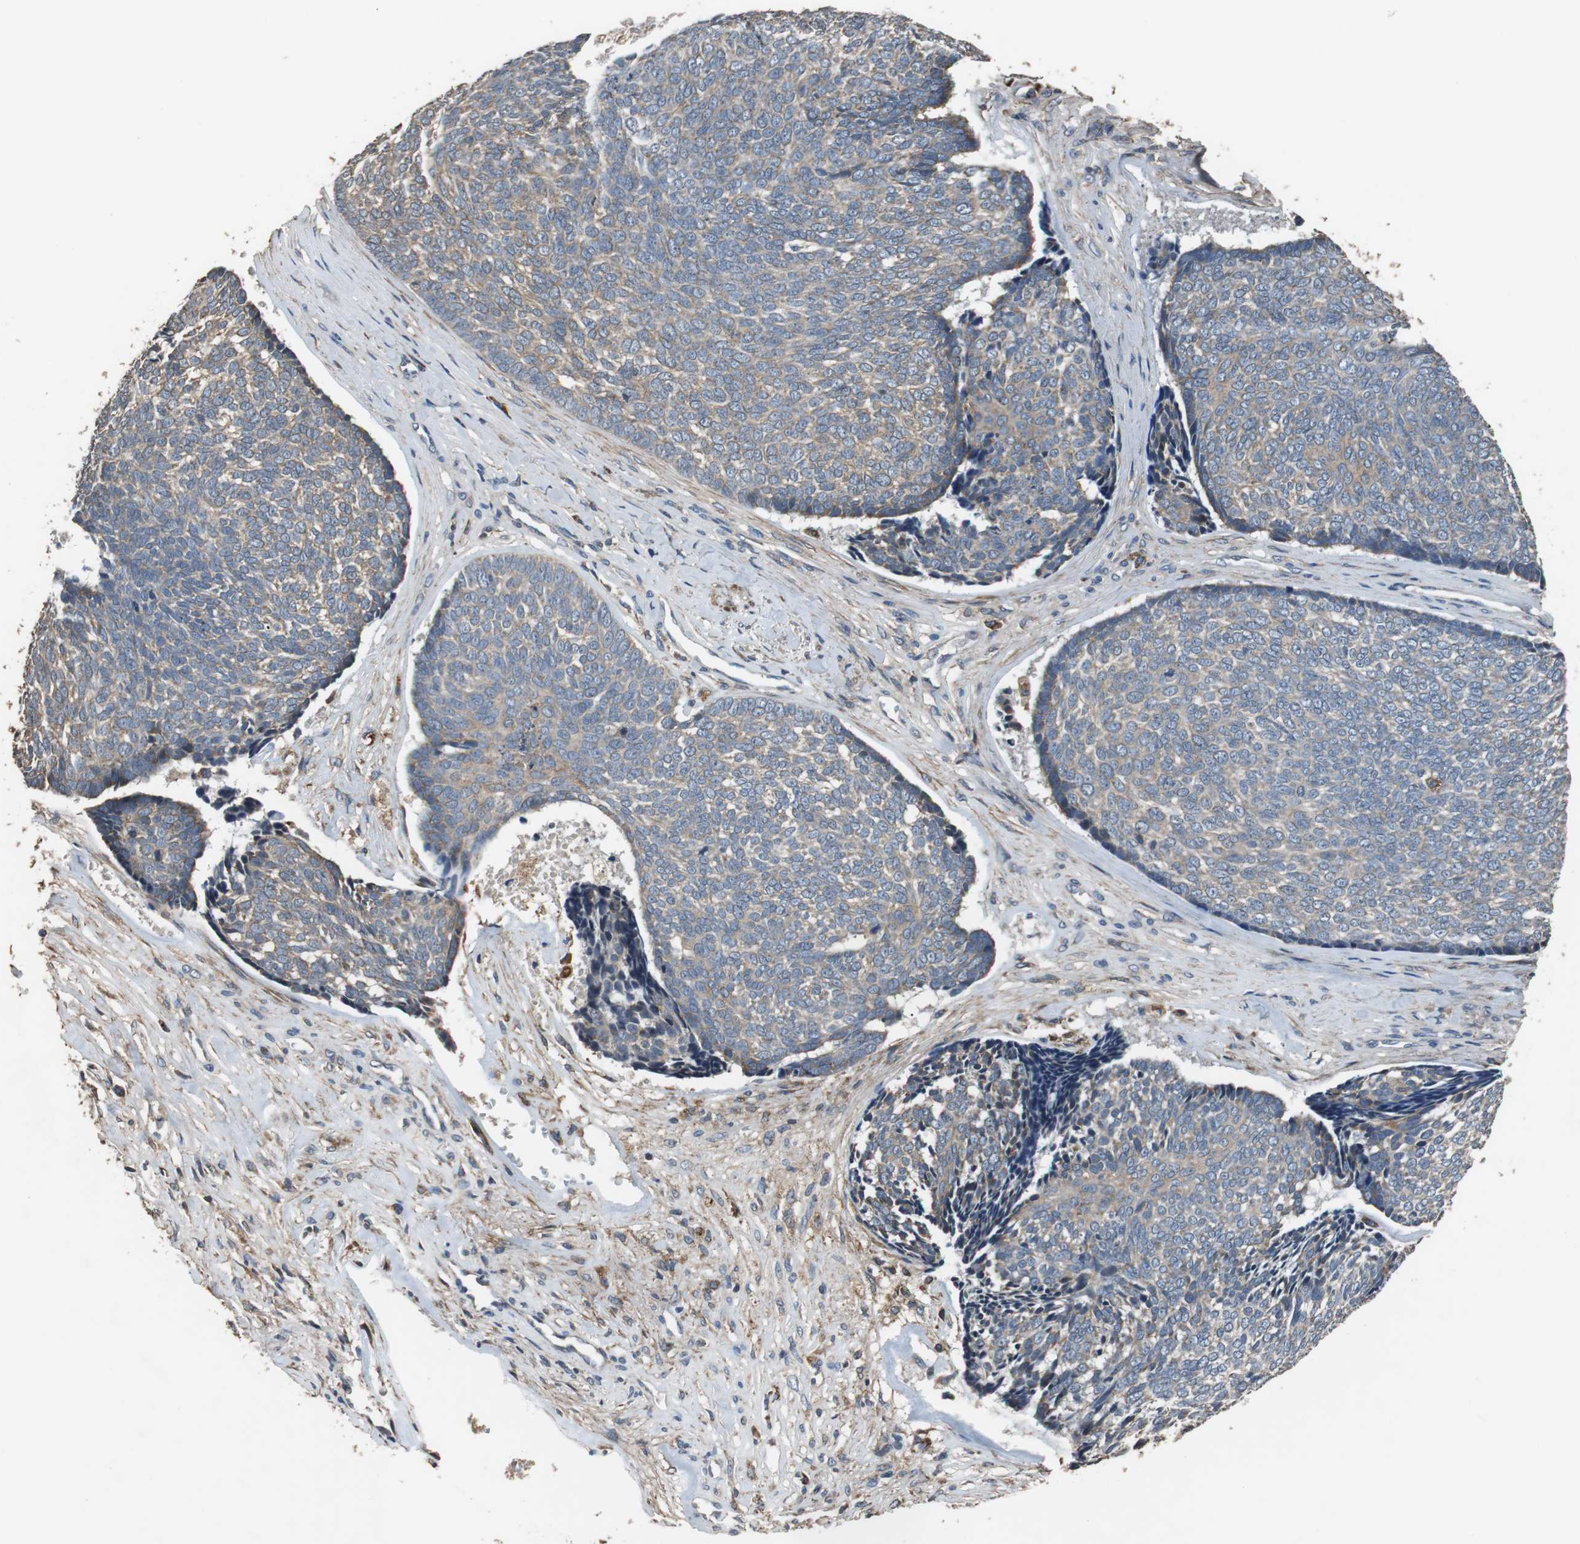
{"staining": {"intensity": "weak", "quantity": ">75%", "location": "cytoplasmic/membranous"}, "tissue": "skin cancer", "cell_type": "Tumor cells", "image_type": "cancer", "snomed": [{"axis": "morphology", "description": "Basal cell carcinoma"}, {"axis": "topography", "description": "Skin"}], "caption": "The photomicrograph reveals staining of skin basal cell carcinoma, revealing weak cytoplasmic/membranous protein staining (brown color) within tumor cells. The protein of interest is stained brown, and the nuclei are stained in blue (DAB IHC with brightfield microscopy, high magnification).", "gene": "PITRM1", "patient": {"sex": "male", "age": 84}}